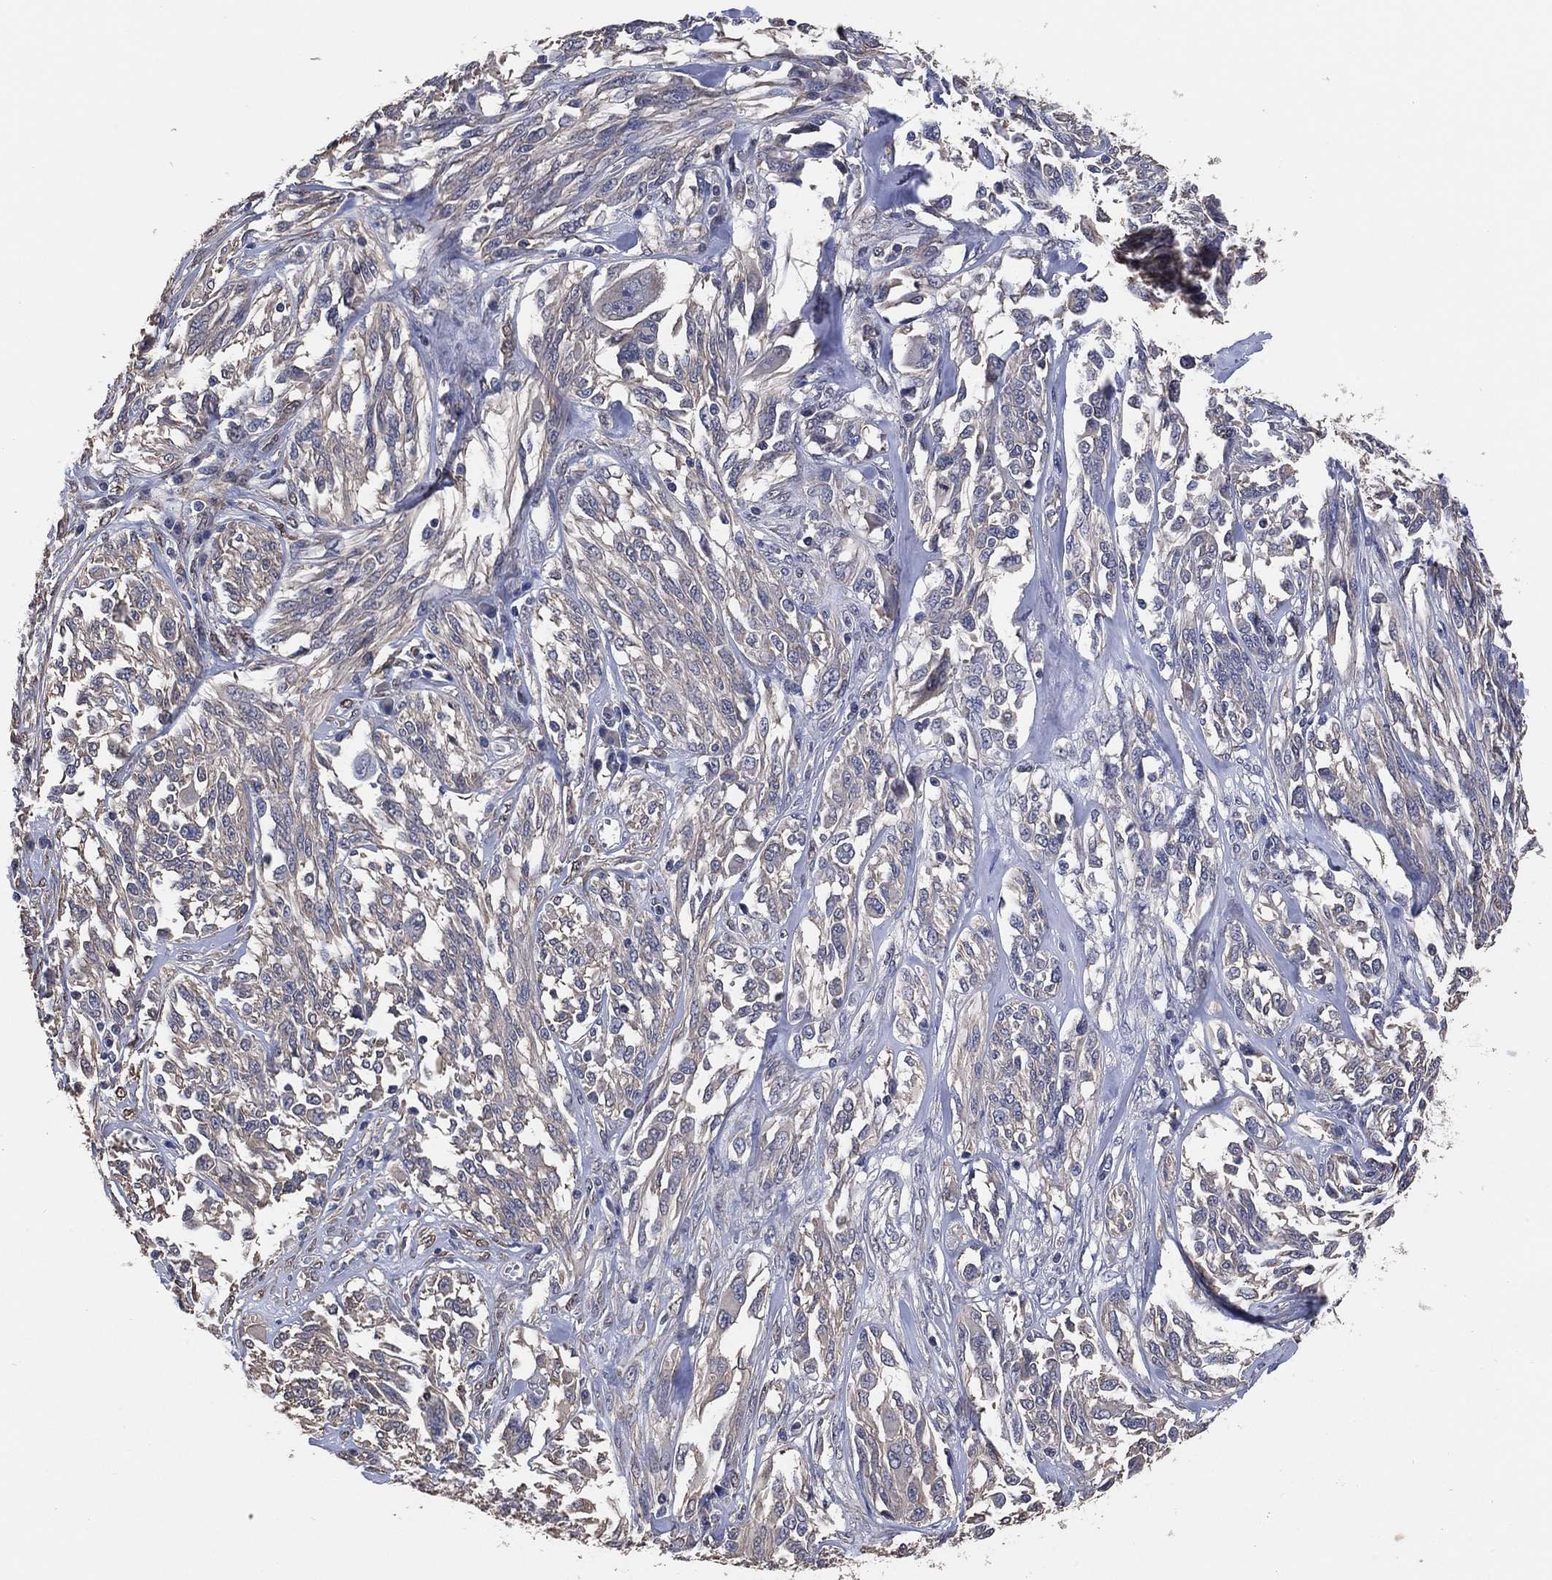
{"staining": {"intensity": "negative", "quantity": "none", "location": "none"}, "tissue": "melanoma", "cell_type": "Tumor cells", "image_type": "cancer", "snomed": [{"axis": "morphology", "description": "Malignant melanoma, NOS"}, {"axis": "topography", "description": "Skin"}], "caption": "Immunohistochemical staining of malignant melanoma exhibits no significant expression in tumor cells.", "gene": "KLK5", "patient": {"sex": "female", "age": 91}}